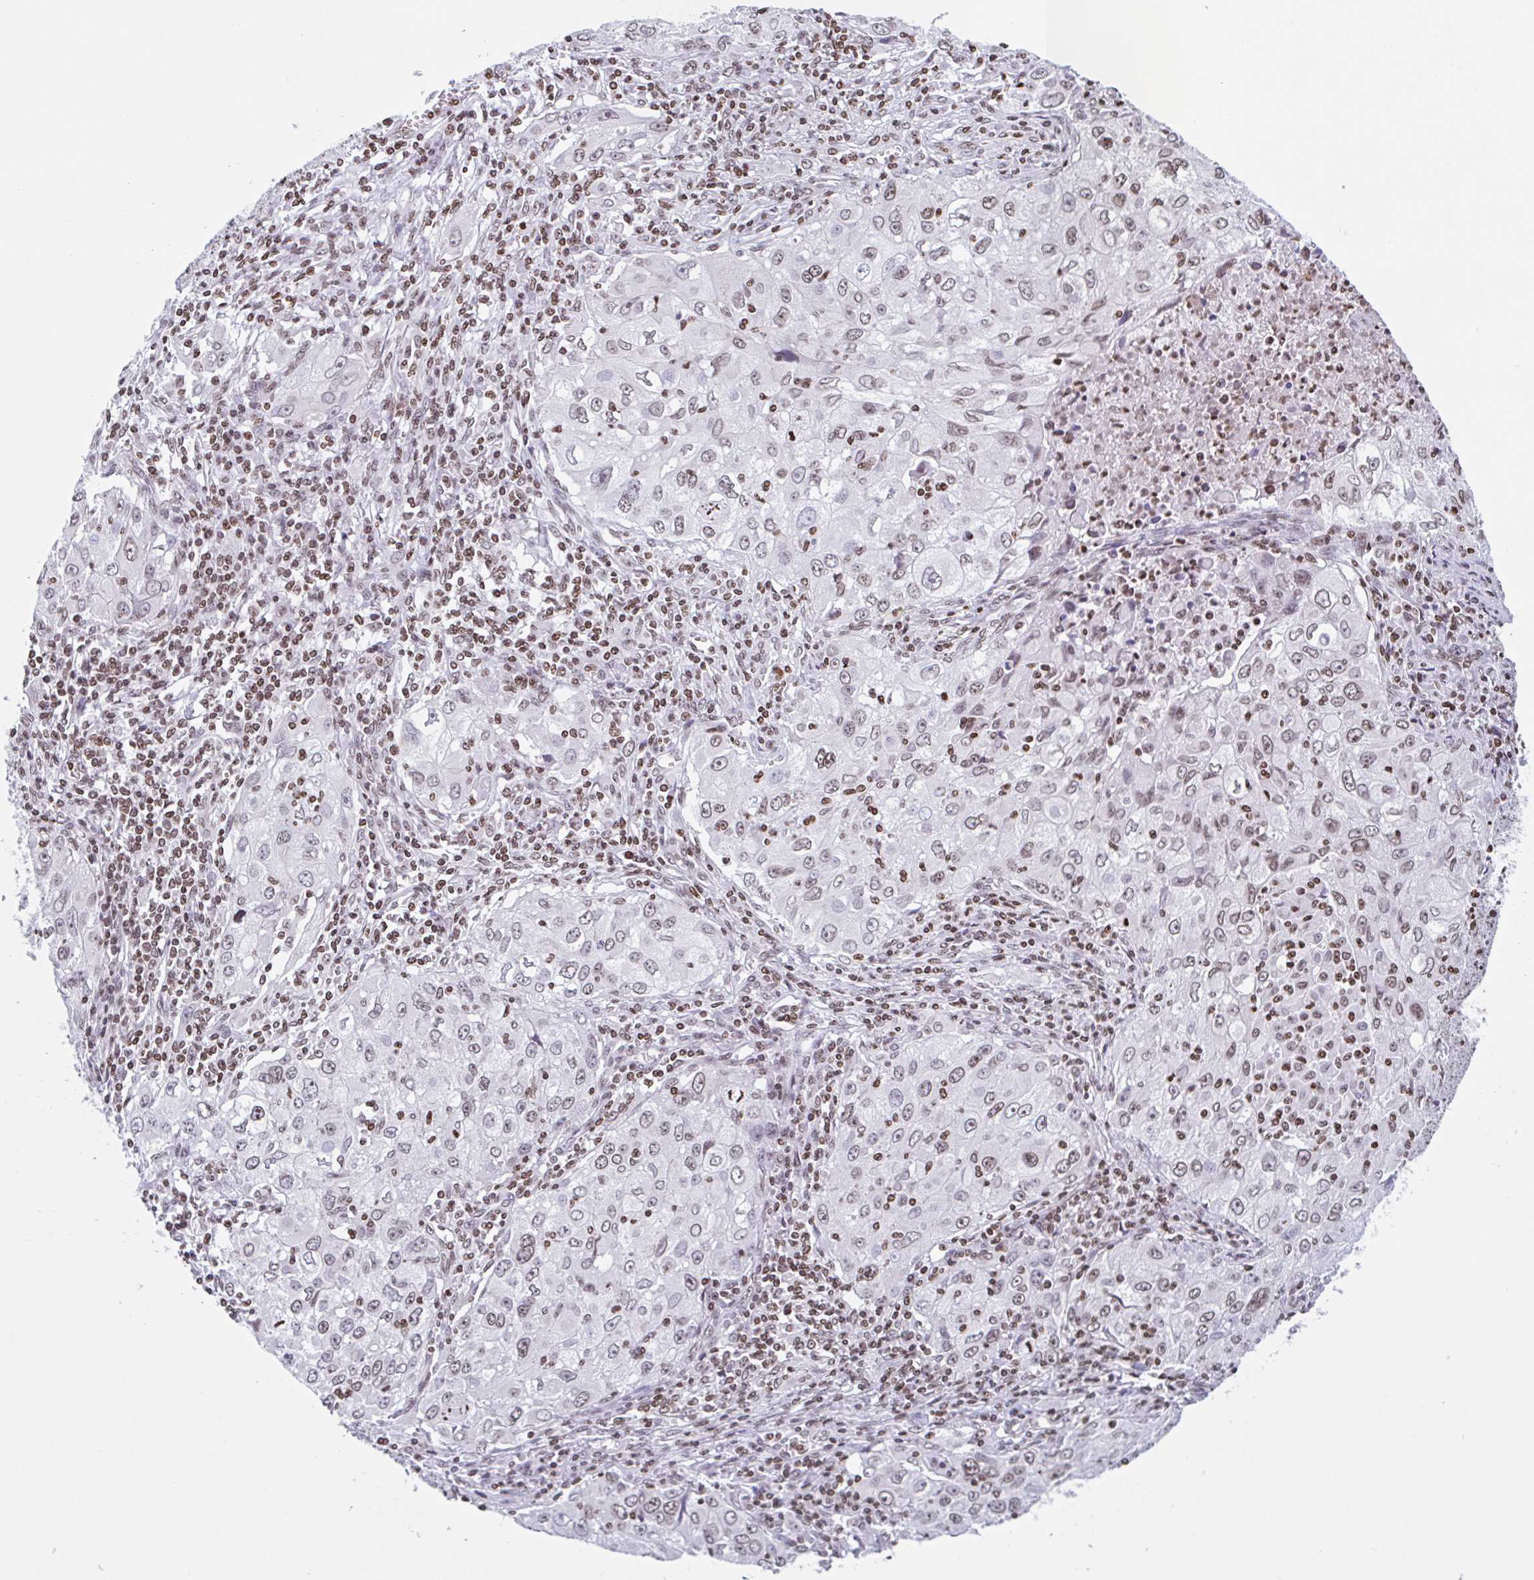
{"staining": {"intensity": "moderate", "quantity": ">75%", "location": "nuclear"}, "tissue": "lung cancer", "cell_type": "Tumor cells", "image_type": "cancer", "snomed": [{"axis": "morphology", "description": "Adenocarcinoma, NOS"}, {"axis": "morphology", "description": "Adenocarcinoma, metastatic, NOS"}, {"axis": "topography", "description": "Lymph node"}, {"axis": "topography", "description": "Lung"}], "caption": "Metastatic adenocarcinoma (lung) tissue demonstrates moderate nuclear expression in about >75% of tumor cells, visualized by immunohistochemistry.", "gene": "NOL6", "patient": {"sex": "female", "age": 42}}